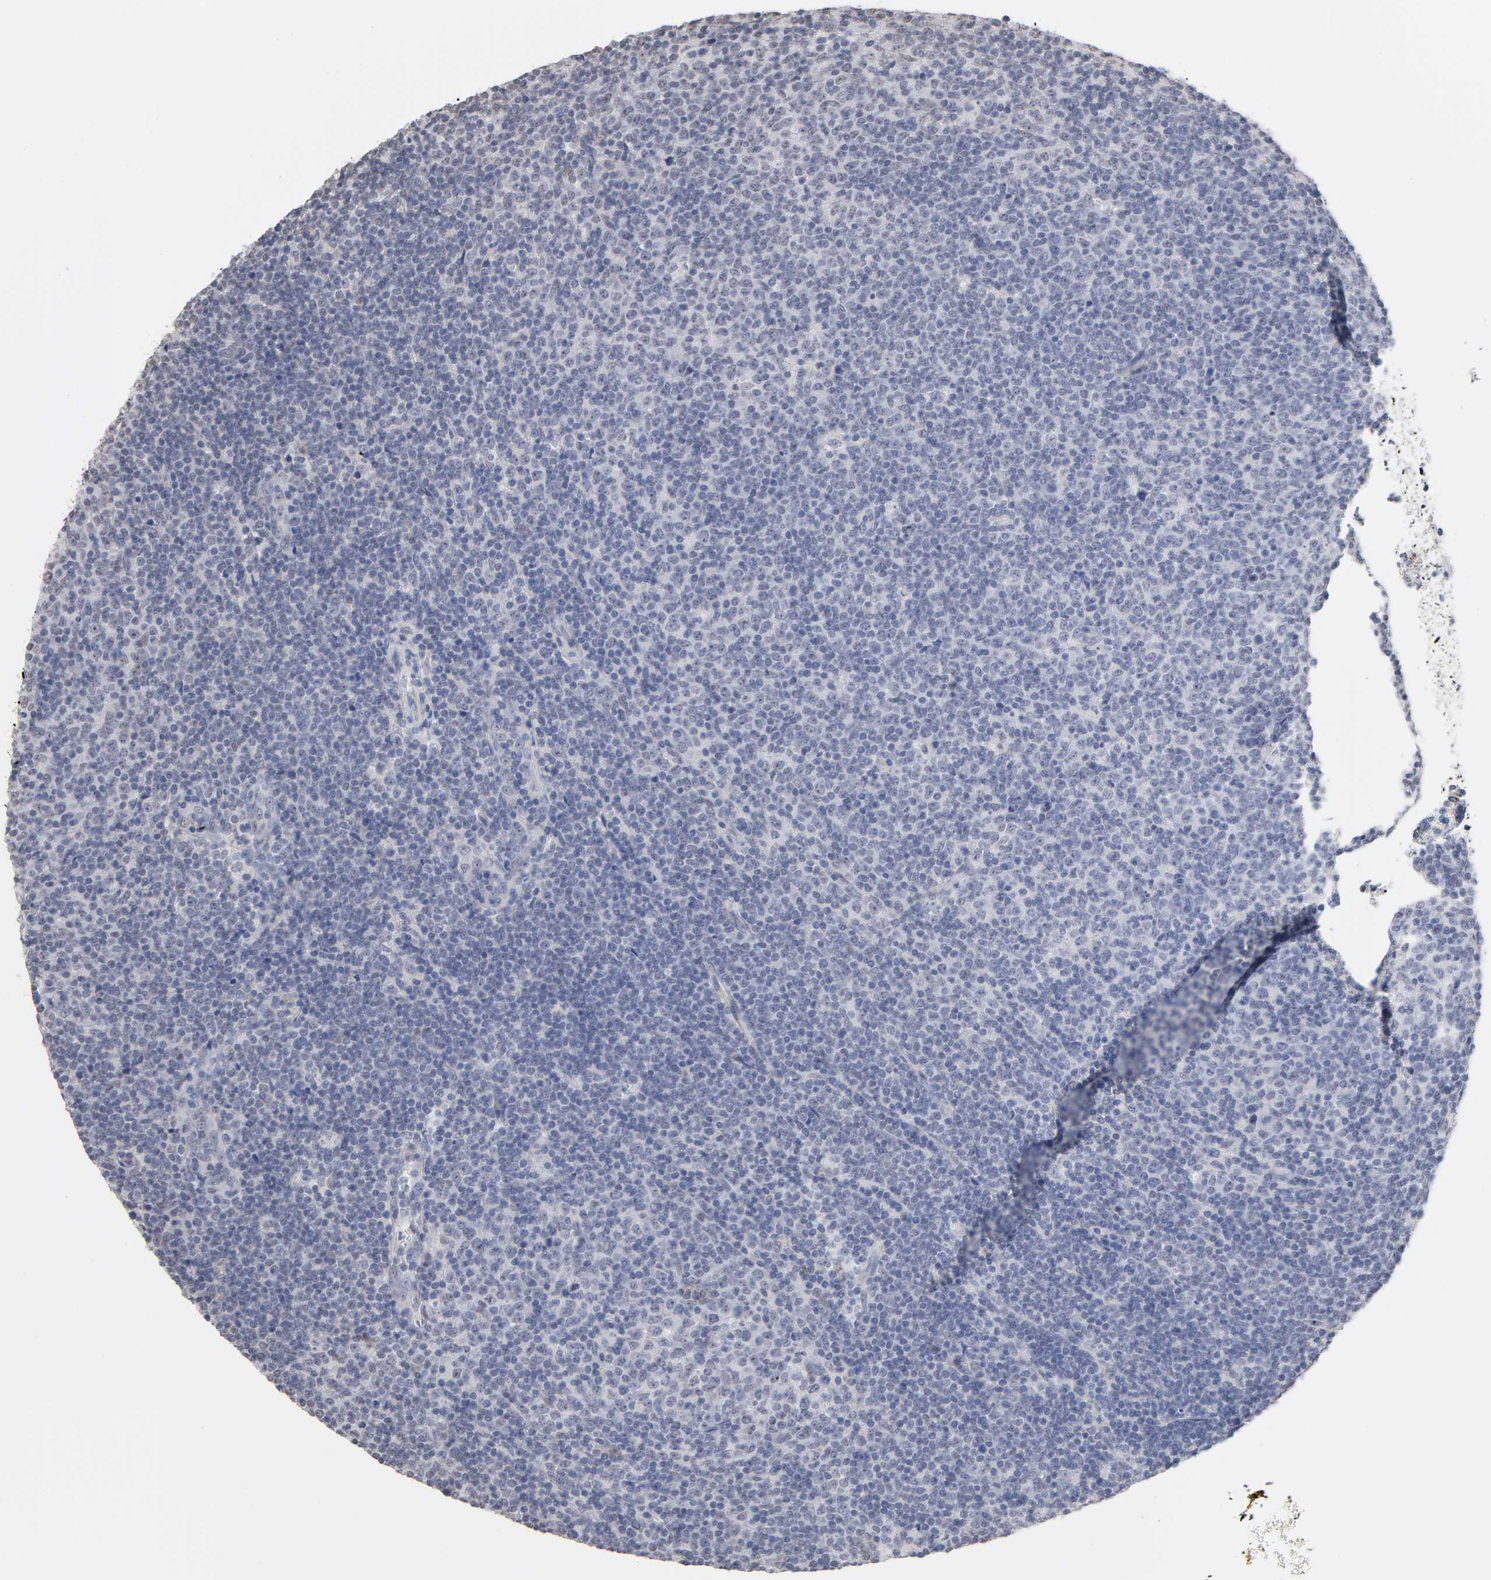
{"staining": {"intensity": "negative", "quantity": "none", "location": "none"}, "tissue": "lymphoma", "cell_type": "Tumor cells", "image_type": "cancer", "snomed": [{"axis": "morphology", "description": "Malignant lymphoma, non-Hodgkin's type, Low grade"}, {"axis": "topography", "description": "Lymph node"}], "caption": "Immunohistochemistry of human lymphoma reveals no staining in tumor cells.", "gene": "CRABP2", "patient": {"sex": "male", "age": 70}}